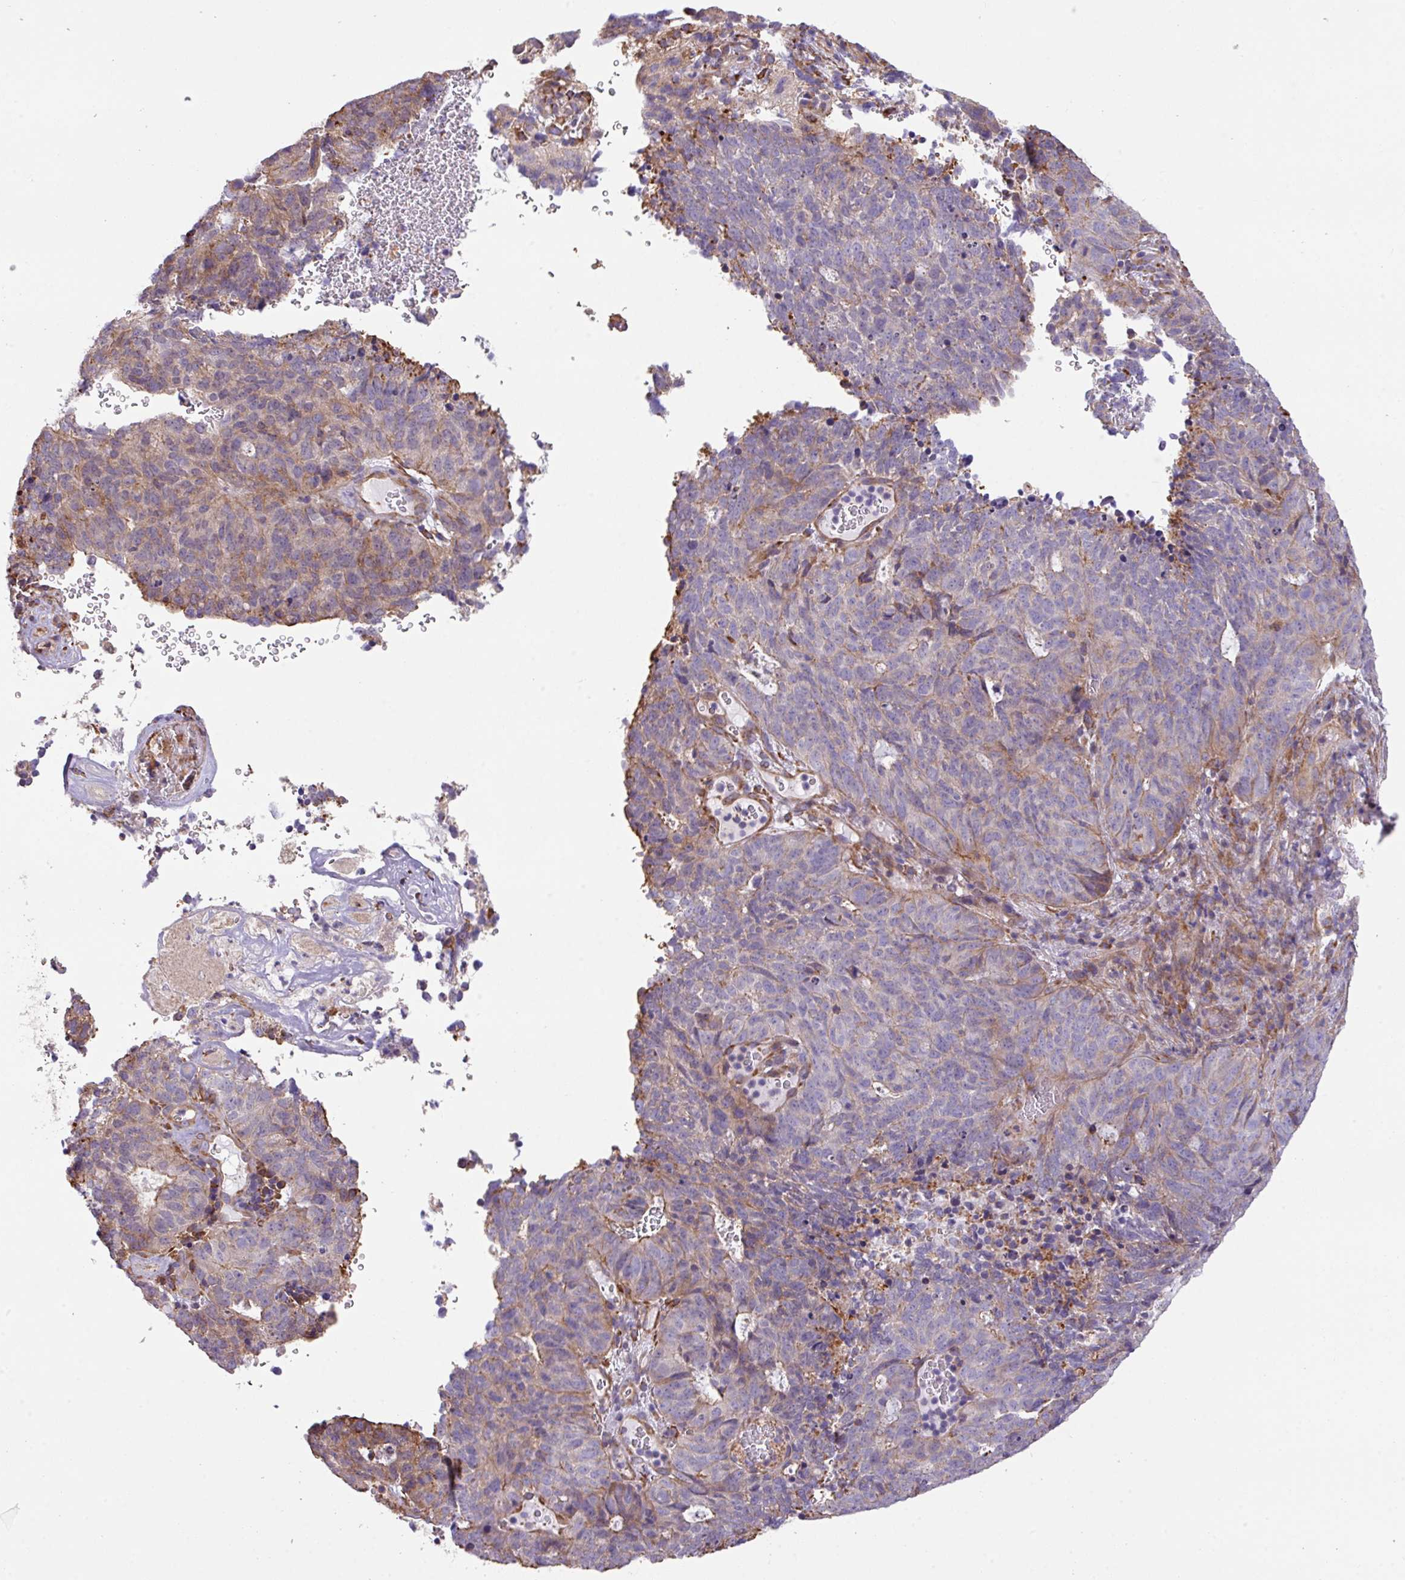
{"staining": {"intensity": "weak", "quantity": "<25%", "location": "cytoplasmic/membranous"}, "tissue": "cervical cancer", "cell_type": "Tumor cells", "image_type": "cancer", "snomed": [{"axis": "morphology", "description": "Adenocarcinoma, NOS"}, {"axis": "topography", "description": "Cervix"}], "caption": "Tumor cells show no significant protein staining in cervical cancer.", "gene": "LRRC41", "patient": {"sex": "female", "age": 38}}